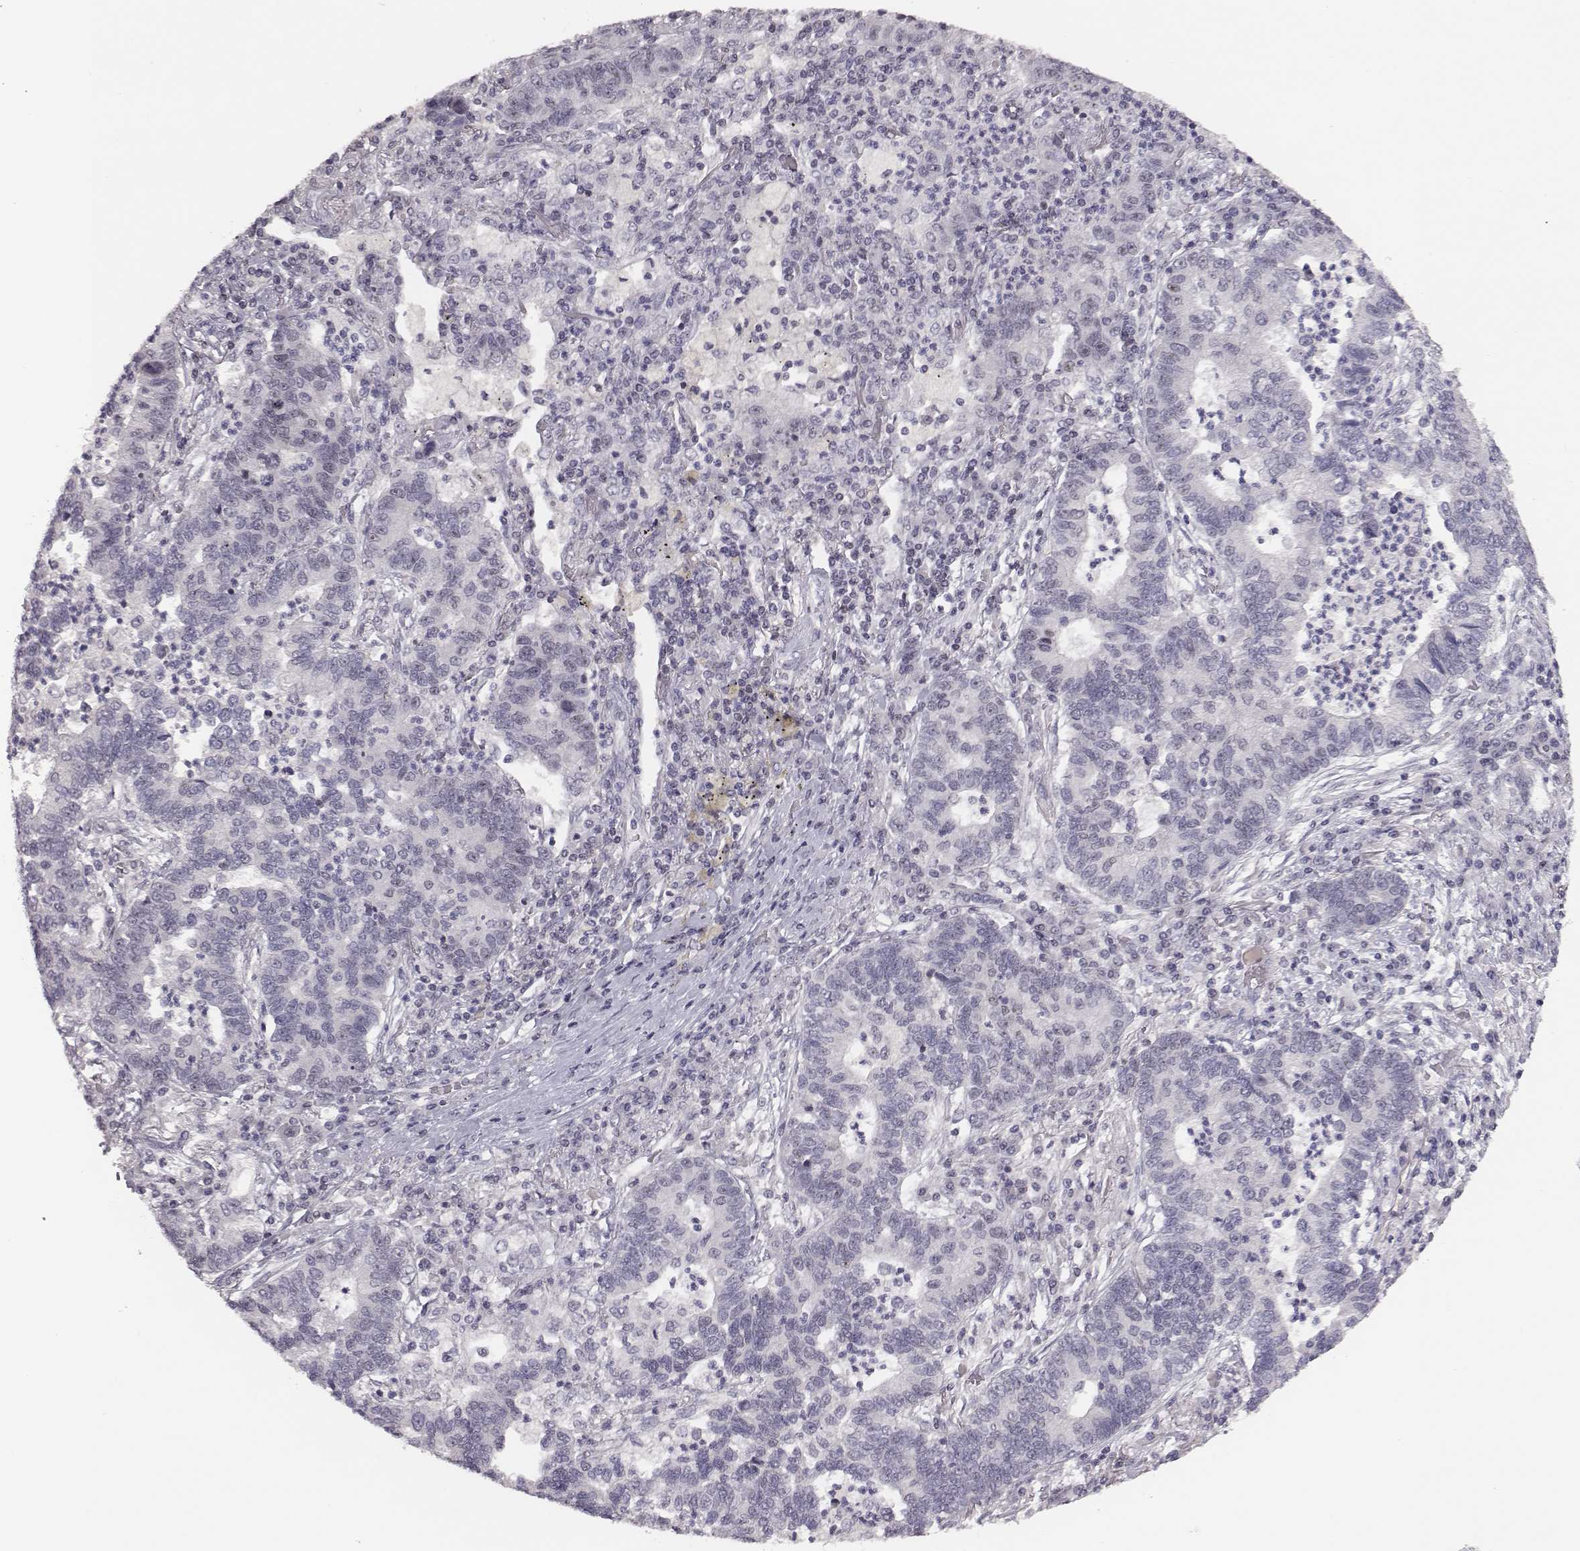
{"staining": {"intensity": "negative", "quantity": "none", "location": "none"}, "tissue": "lung cancer", "cell_type": "Tumor cells", "image_type": "cancer", "snomed": [{"axis": "morphology", "description": "Adenocarcinoma, NOS"}, {"axis": "topography", "description": "Lung"}], "caption": "A micrograph of adenocarcinoma (lung) stained for a protein demonstrates no brown staining in tumor cells.", "gene": "NIFK", "patient": {"sex": "female", "age": 57}}